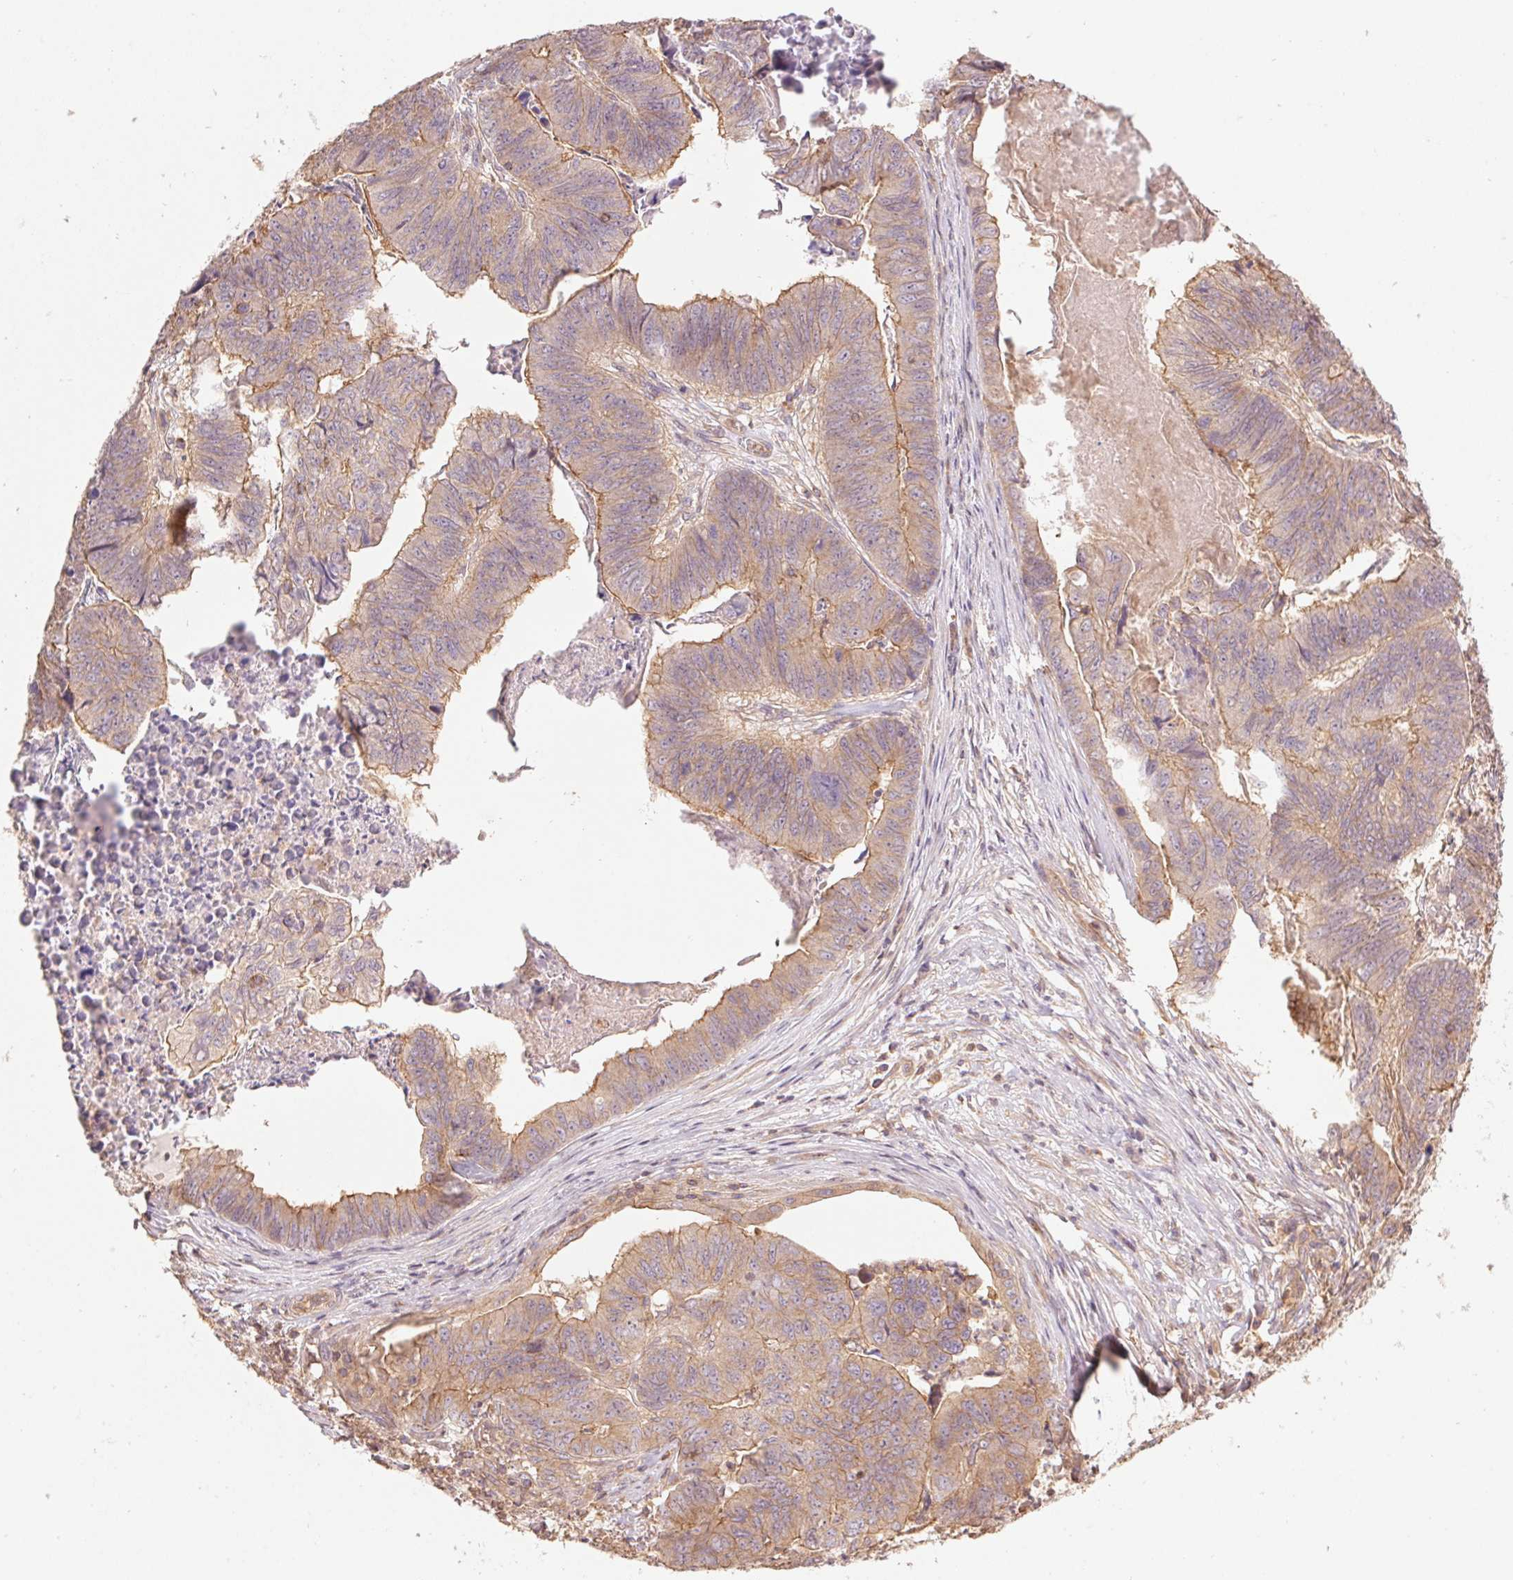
{"staining": {"intensity": "moderate", "quantity": "25%-75%", "location": "cytoplasmic/membranous"}, "tissue": "stomach cancer", "cell_type": "Tumor cells", "image_type": "cancer", "snomed": [{"axis": "morphology", "description": "Adenocarcinoma, NOS"}, {"axis": "topography", "description": "Stomach, lower"}], "caption": "There is medium levels of moderate cytoplasmic/membranous staining in tumor cells of adenocarcinoma (stomach), as demonstrated by immunohistochemical staining (brown color).", "gene": "TUBA3D", "patient": {"sex": "male", "age": 77}}